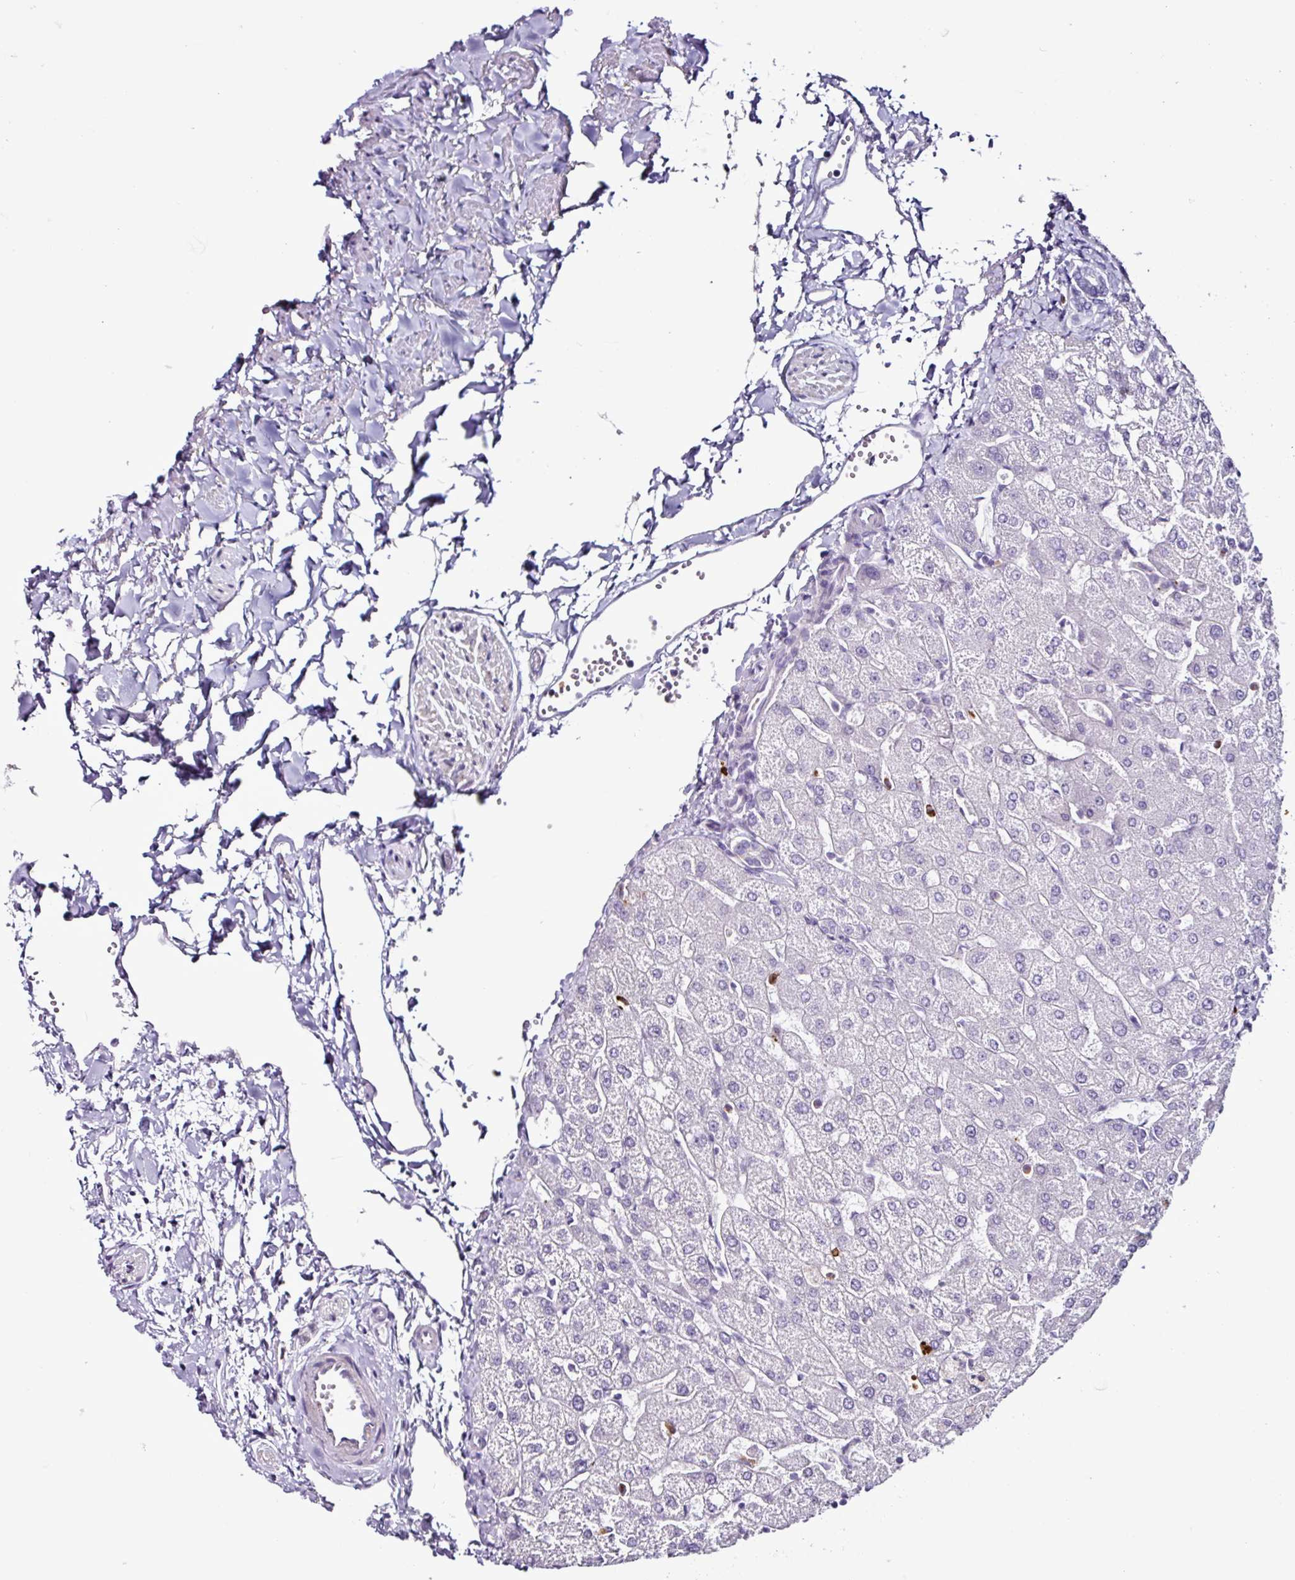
{"staining": {"intensity": "negative", "quantity": "none", "location": "none"}, "tissue": "liver", "cell_type": "Cholangiocytes", "image_type": "normal", "snomed": [{"axis": "morphology", "description": "Normal tissue, NOS"}, {"axis": "topography", "description": "Liver"}], "caption": "Protein analysis of normal liver displays no significant expression in cholangiocytes.", "gene": "TMEM178A", "patient": {"sex": "female", "age": 54}}